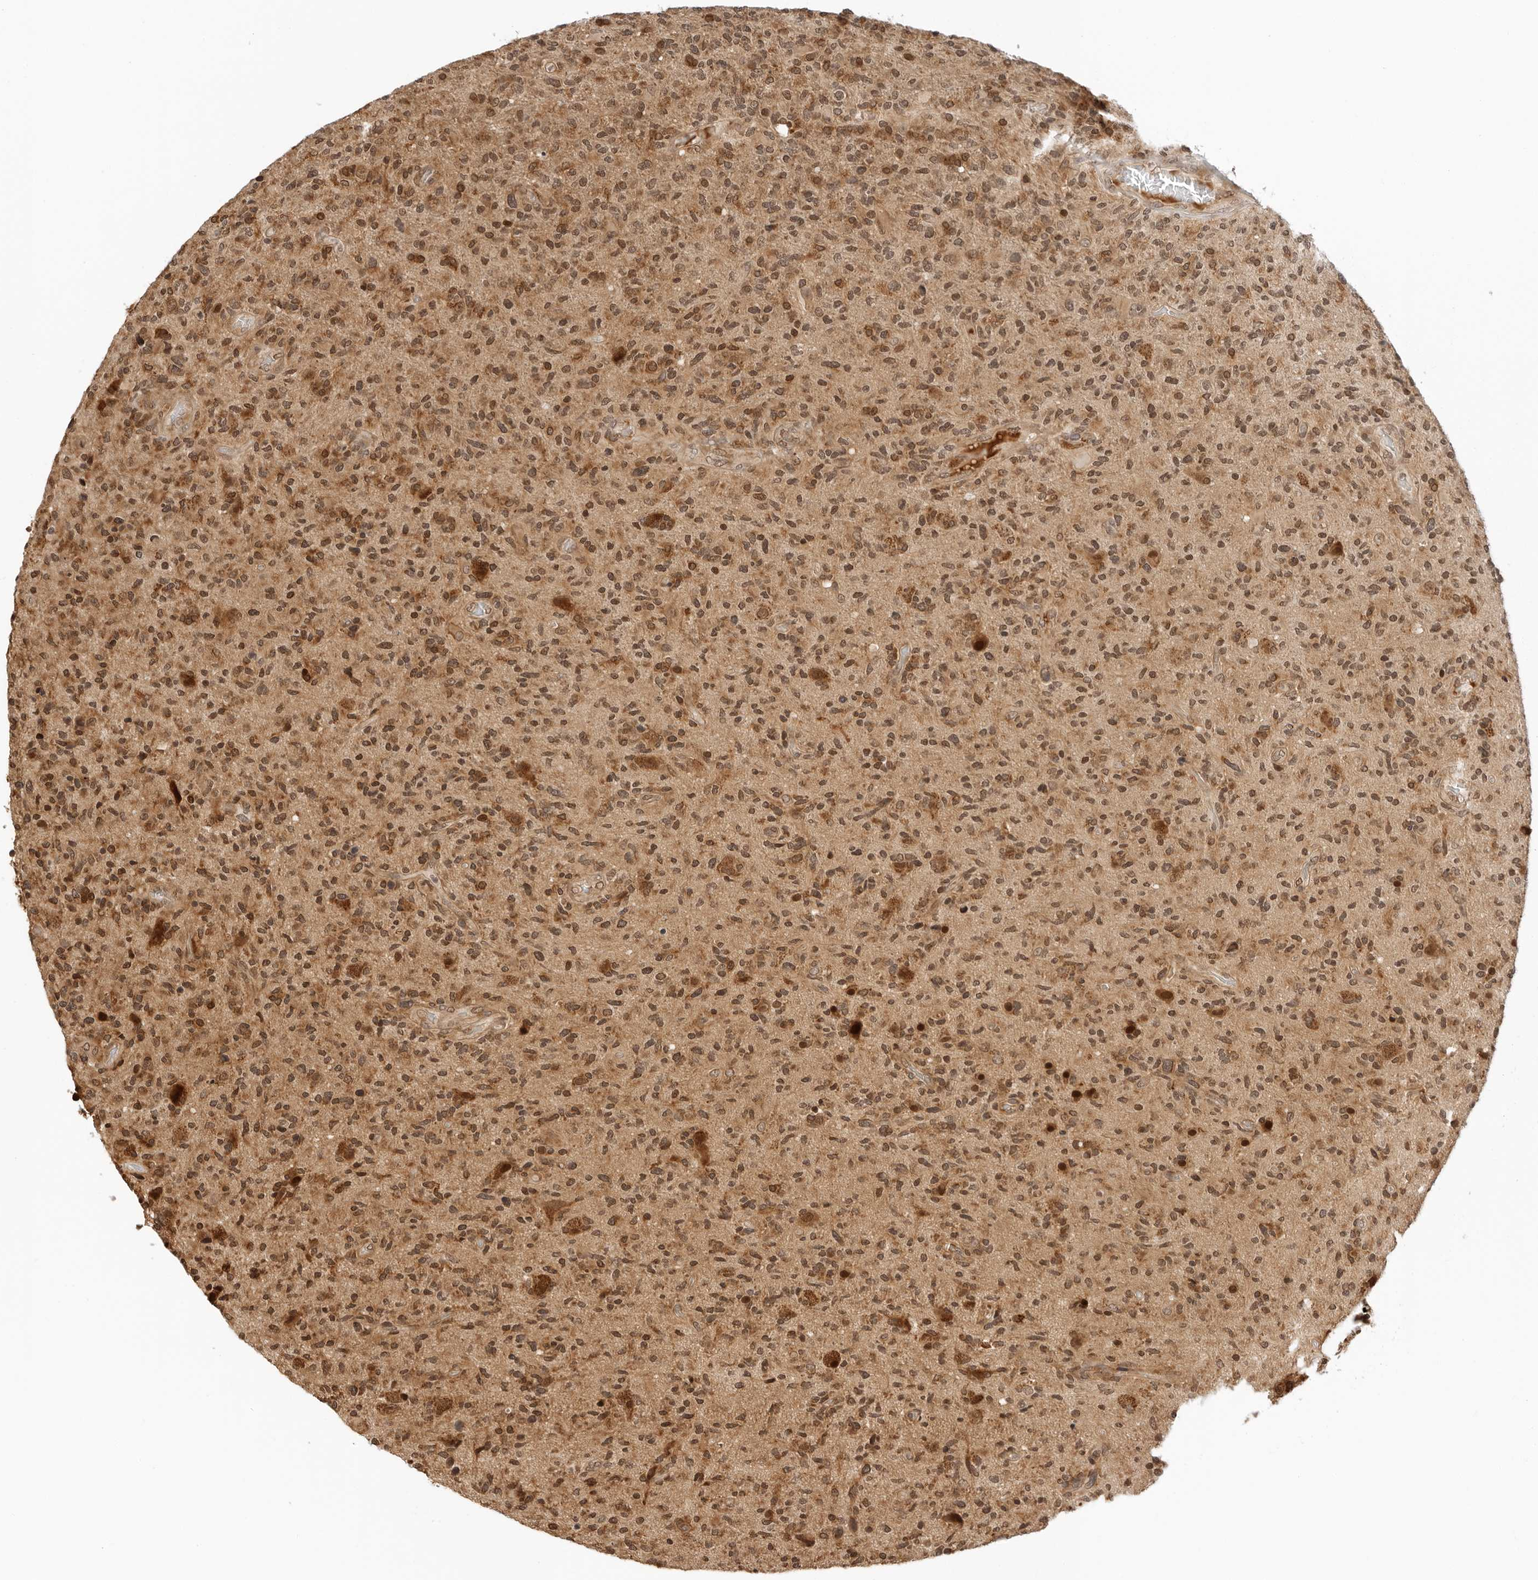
{"staining": {"intensity": "moderate", "quantity": ">75%", "location": "cytoplasmic/membranous,nuclear"}, "tissue": "glioma", "cell_type": "Tumor cells", "image_type": "cancer", "snomed": [{"axis": "morphology", "description": "Glioma, malignant, High grade"}, {"axis": "topography", "description": "Brain"}], "caption": "Glioma stained with a brown dye exhibits moderate cytoplasmic/membranous and nuclear positive staining in about >75% of tumor cells.", "gene": "RC3H1", "patient": {"sex": "male", "age": 72}}